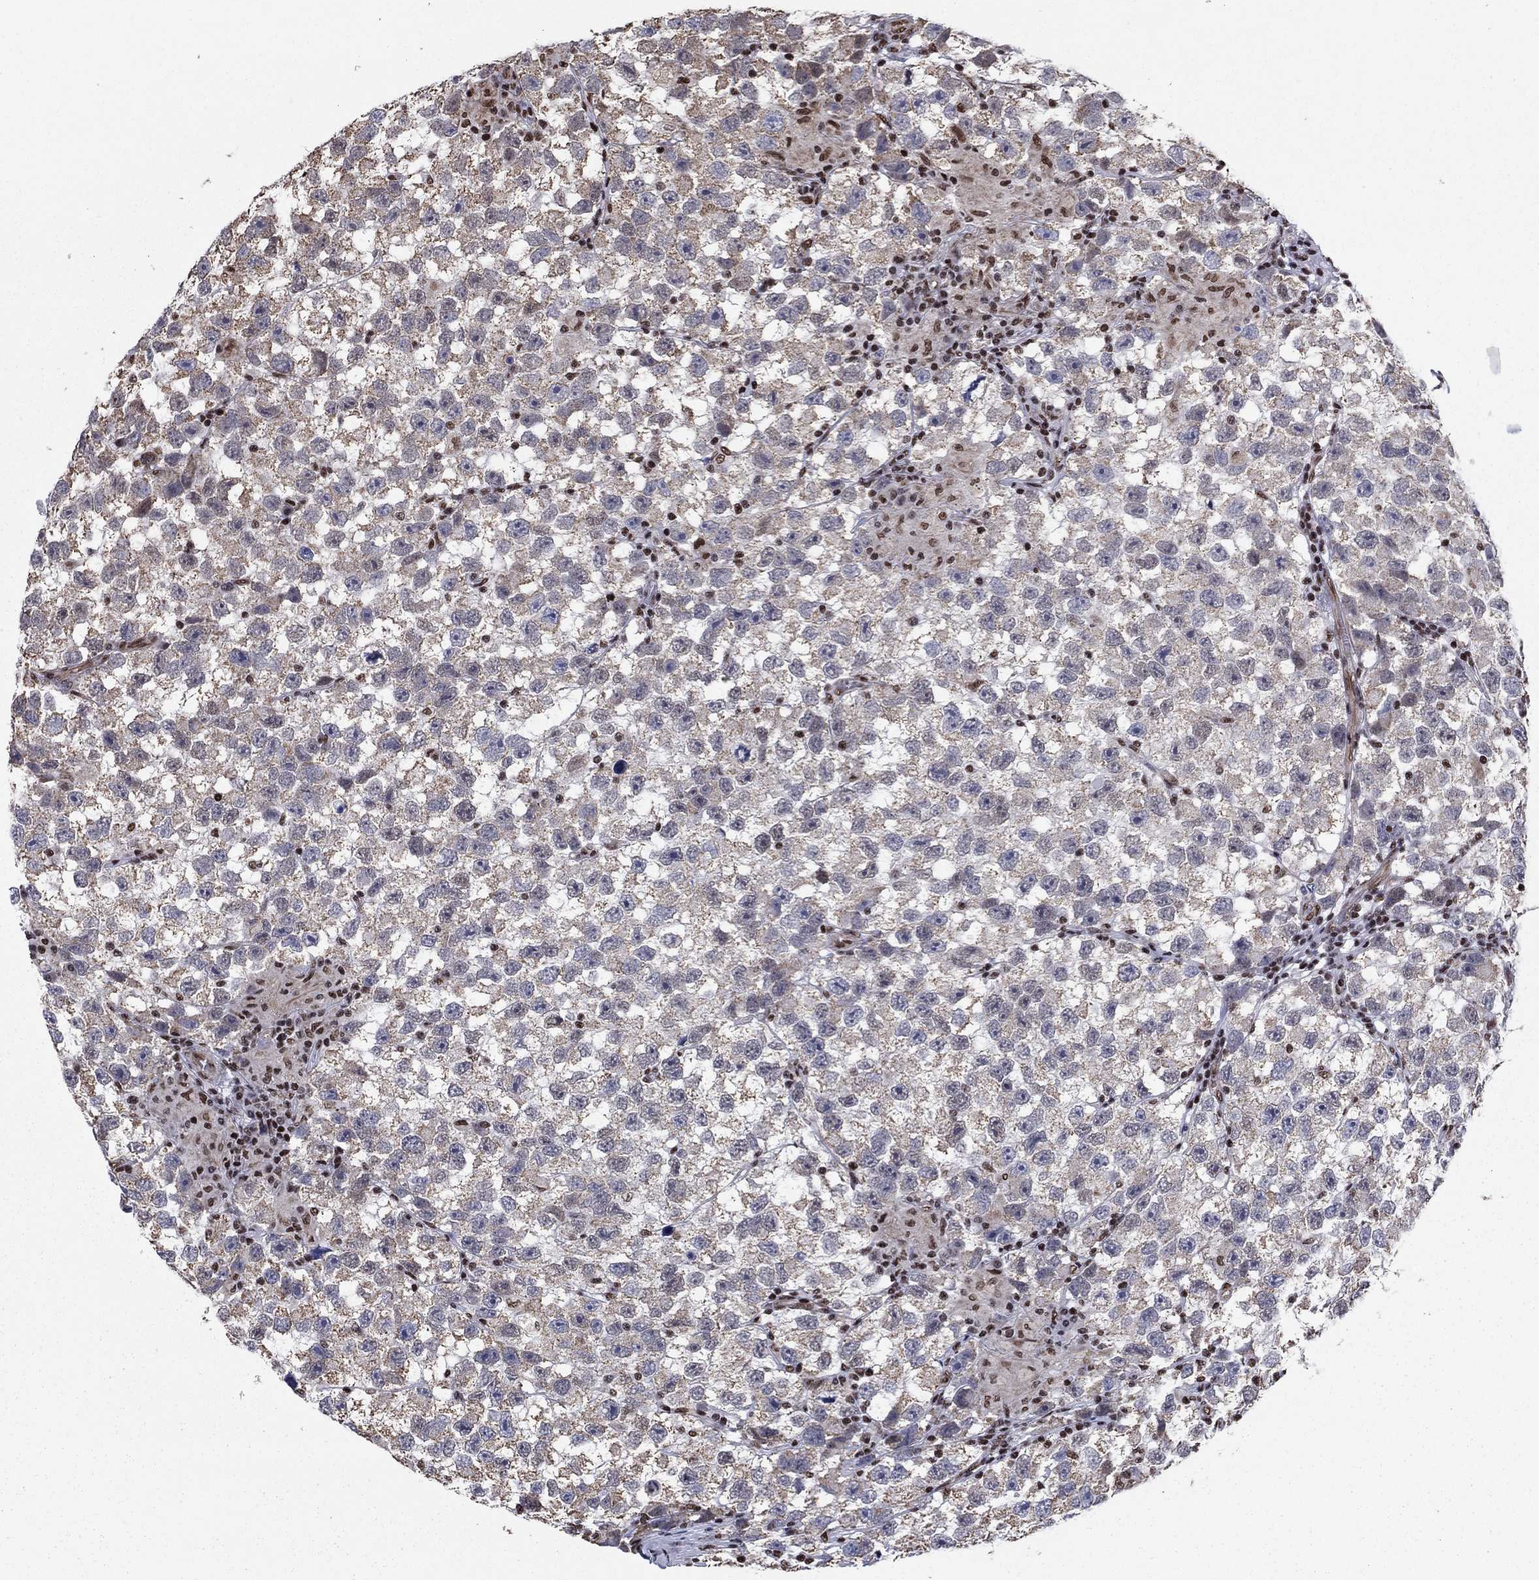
{"staining": {"intensity": "weak", "quantity": "25%-75%", "location": "cytoplasmic/membranous"}, "tissue": "testis cancer", "cell_type": "Tumor cells", "image_type": "cancer", "snomed": [{"axis": "morphology", "description": "Seminoma, NOS"}, {"axis": "topography", "description": "Testis"}], "caption": "A photomicrograph of human testis cancer (seminoma) stained for a protein demonstrates weak cytoplasmic/membranous brown staining in tumor cells. (DAB = brown stain, brightfield microscopy at high magnification).", "gene": "N4BP2", "patient": {"sex": "male", "age": 26}}